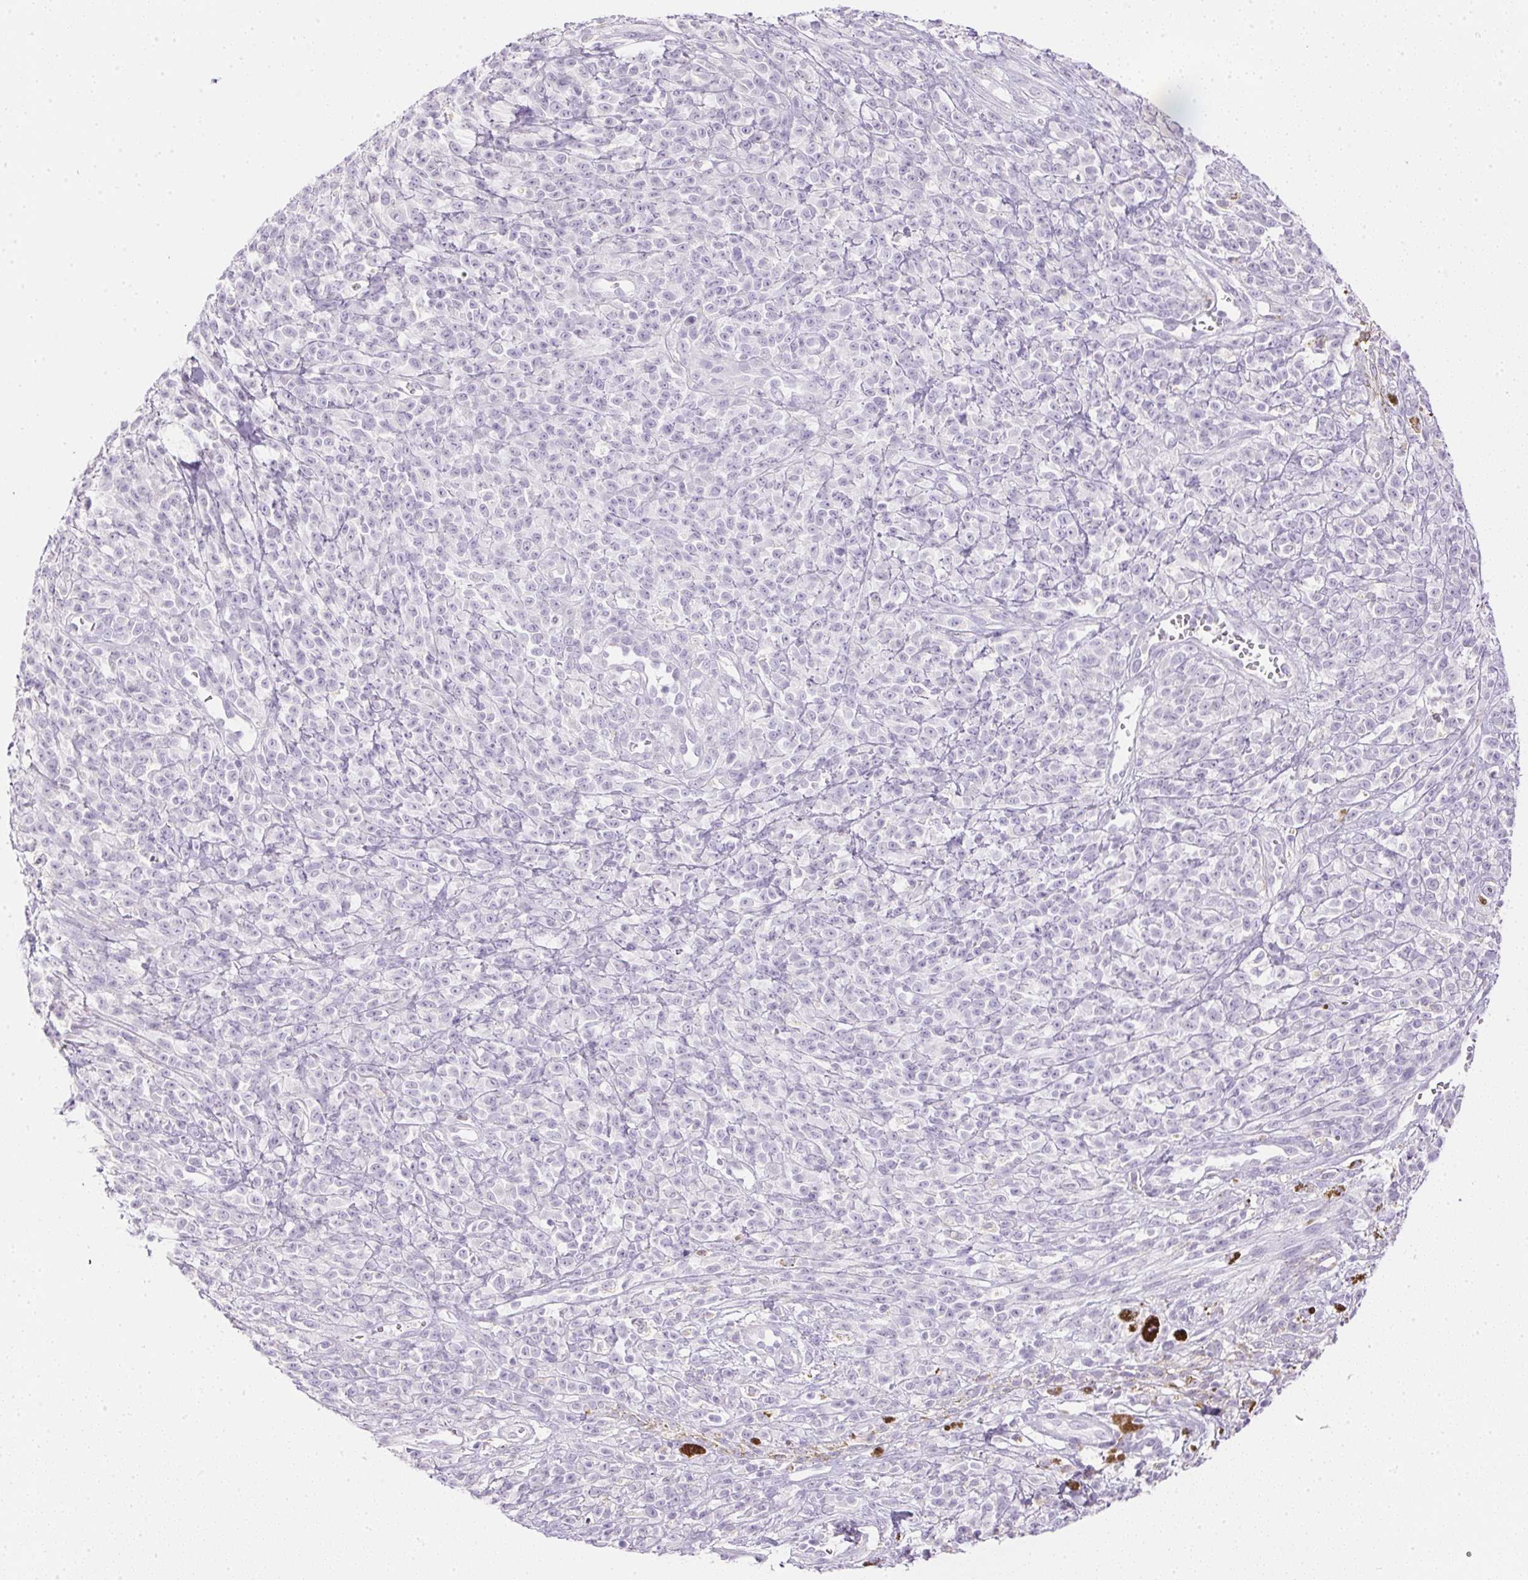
{"staining": {"intensity": "negative", "quantity": "none", "location": "none"}, "tissue": "melanoma", "cell_type": "Tumor cells", "image_type": "cancer", "snomed": [{"axis": "morphology", "description": "Malignant melanoma, NOS"}, {"axis": "topography", "description": "Skin"}, {"axis": "topography", "description": "Skin of trunk"}], "caption": "DAB (3,3'-diaminobenzidine) immunohistochemical staining of malignant melanoma shows no significant positivity in tumor cells.", "gene": "ATP6V1G3", "patient": {"sex": "male", "age": 74}}